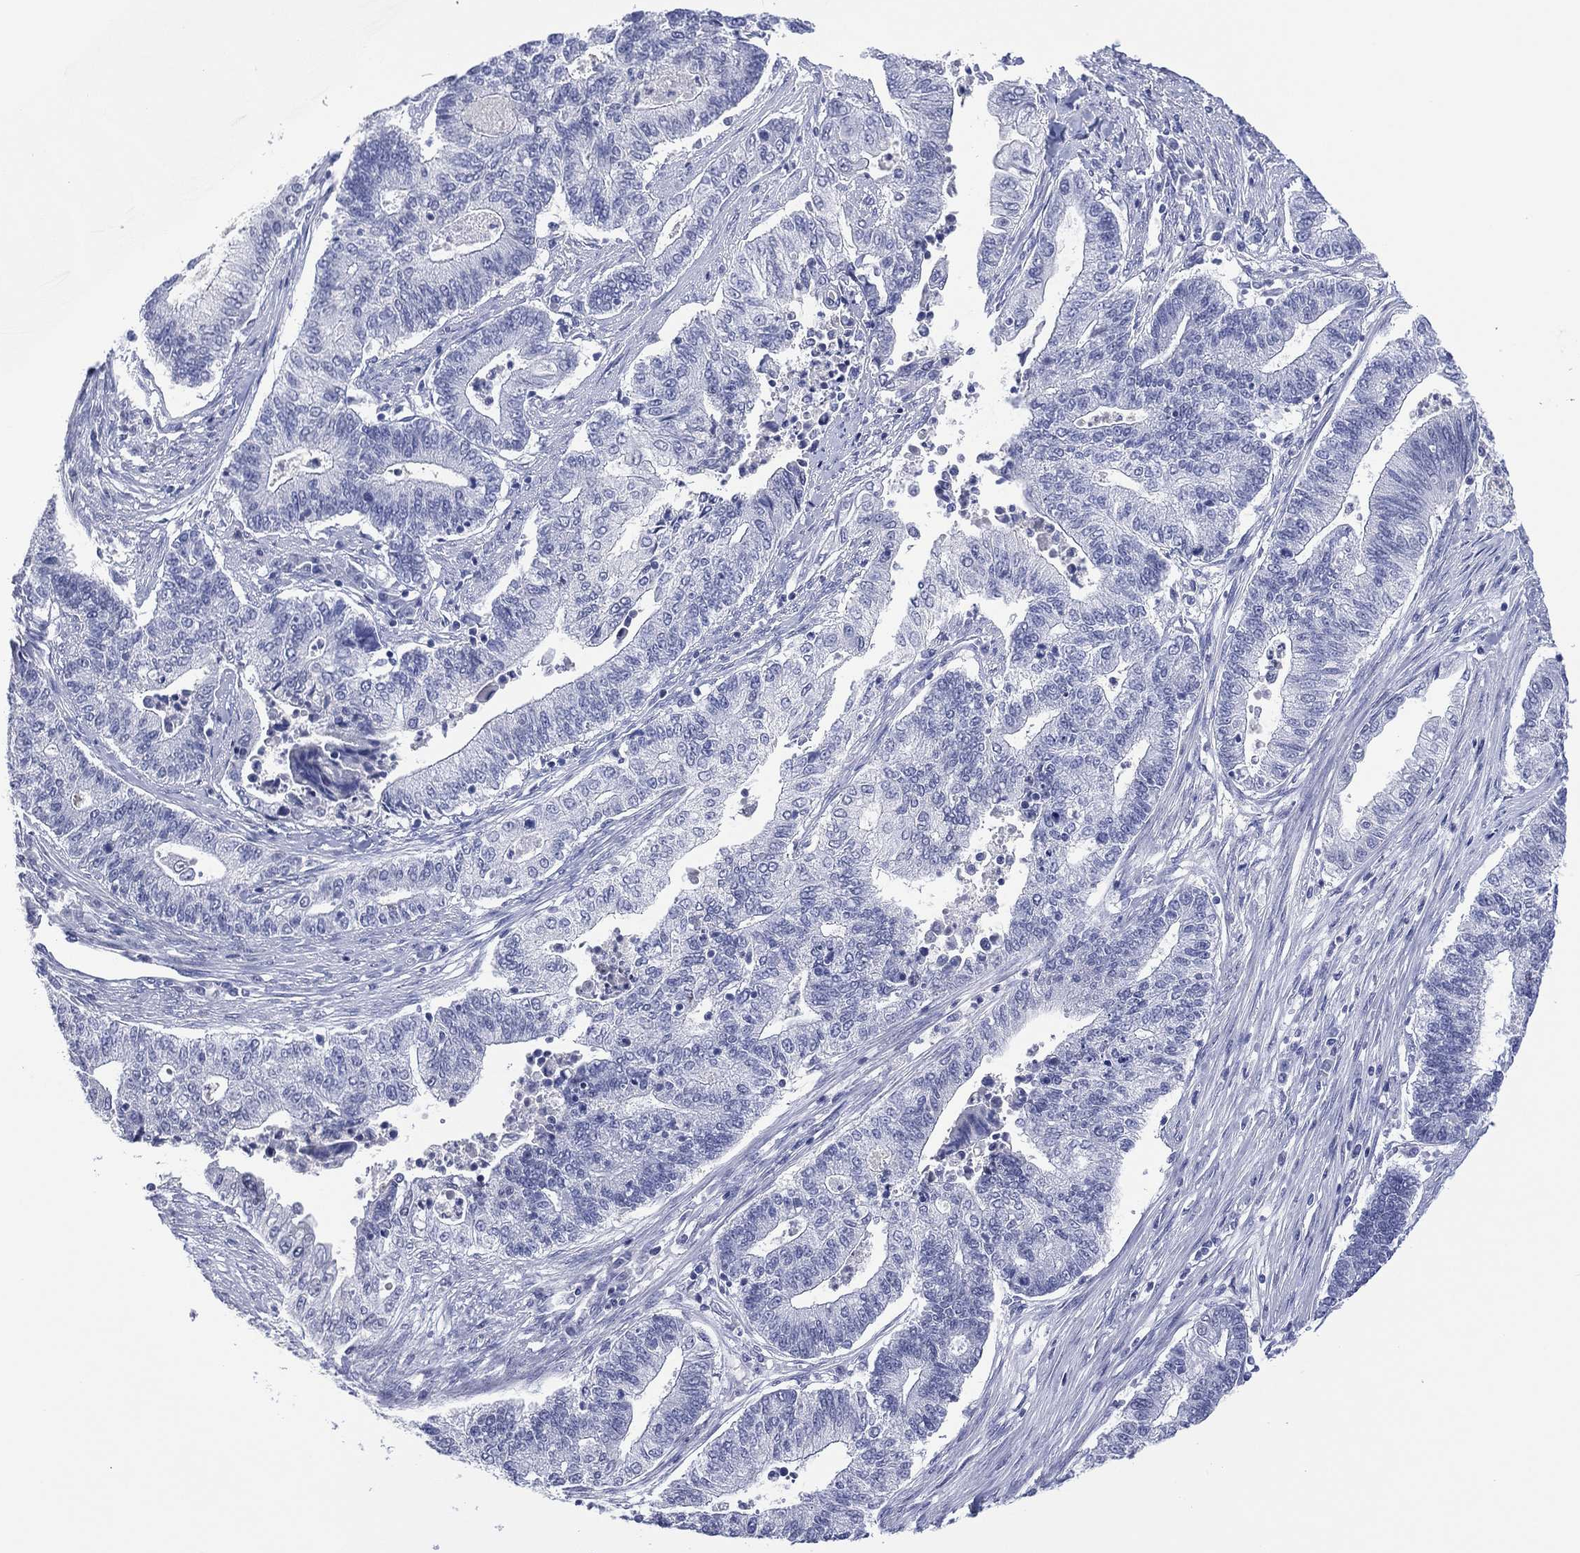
{"staining": {"intensity": "negative", "quantity": "none", "location": "none"}, "tissue": "endometrial cancer", "cell_type": "Tumor cells", "image_type": "cancer", "snomed": [{"axis": "morphology", "description": "Adenocarcinoma, NOS"}, {"axis": "topography", "description": "Uterus"}, {"axis": "topography", "description": "Endometrium"}], "caption": "An immunohistochemistry micrograph of endometrial adenocarcinoma is shown. There is no staining in tumor cells of endometrial adenocarcinoma.", "gene": "UTF1", "patient": {"sex": "female", "age": 54}}